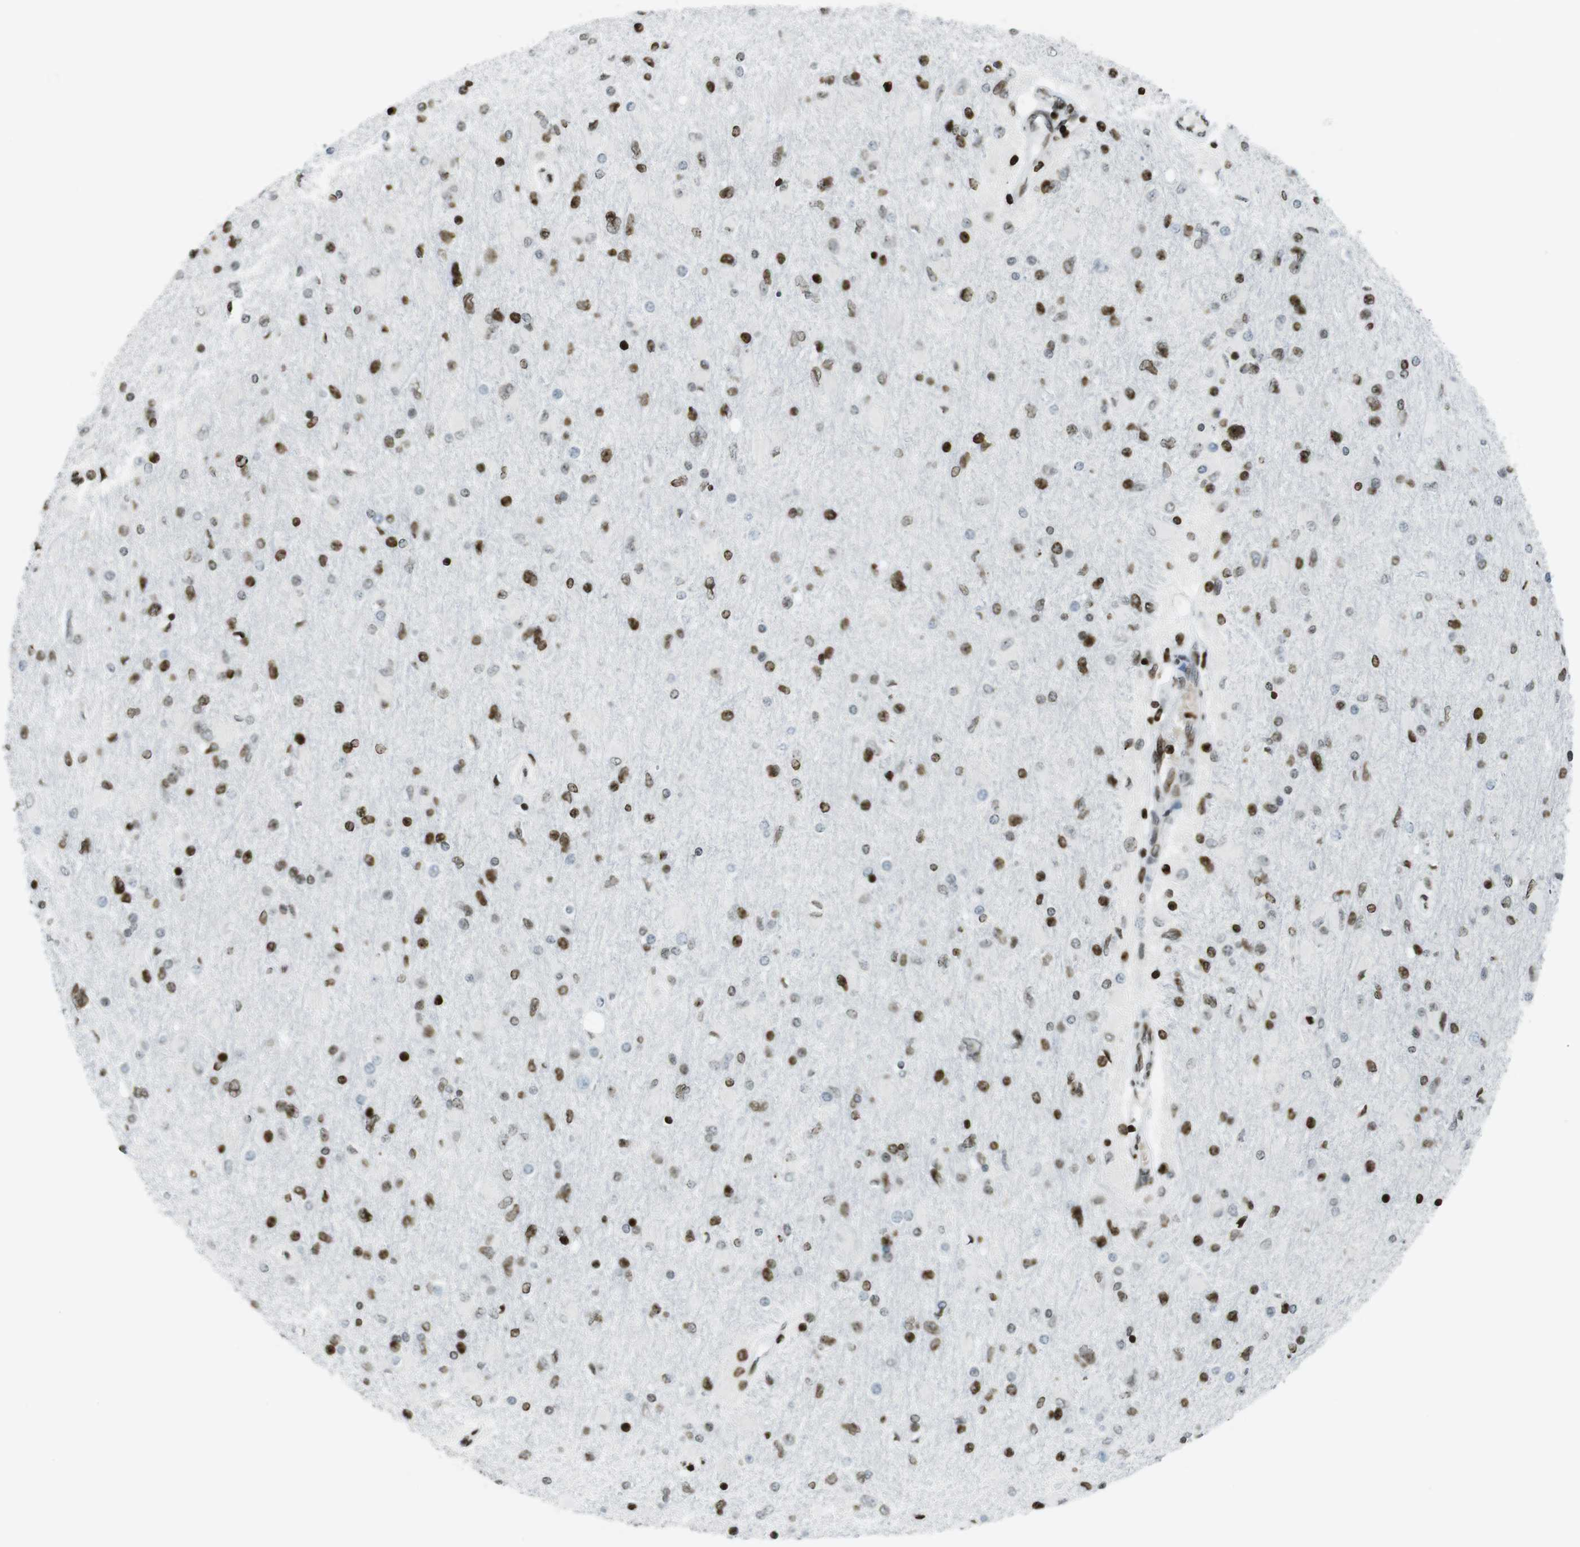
{"staining": {"intensity": "strong", "quantity": "25%-75%", "location": "nuclear"}, "tissue": "glioma", "cell_type": "Tumor cells", "image_type": "cancer", "snomed": [{"axis": "morphology", "description": "Glioma, malignant, High grade"}, {"axis": "topography", "description": "Cerebral cortex"}], "caption": "Glioma stained for a protein (brown) shows strong nuclear positive expression in approximately 25%-75% of tumor cells.", "gene": "H2AC8", "patient": {"sex": "female", "age": 36}}